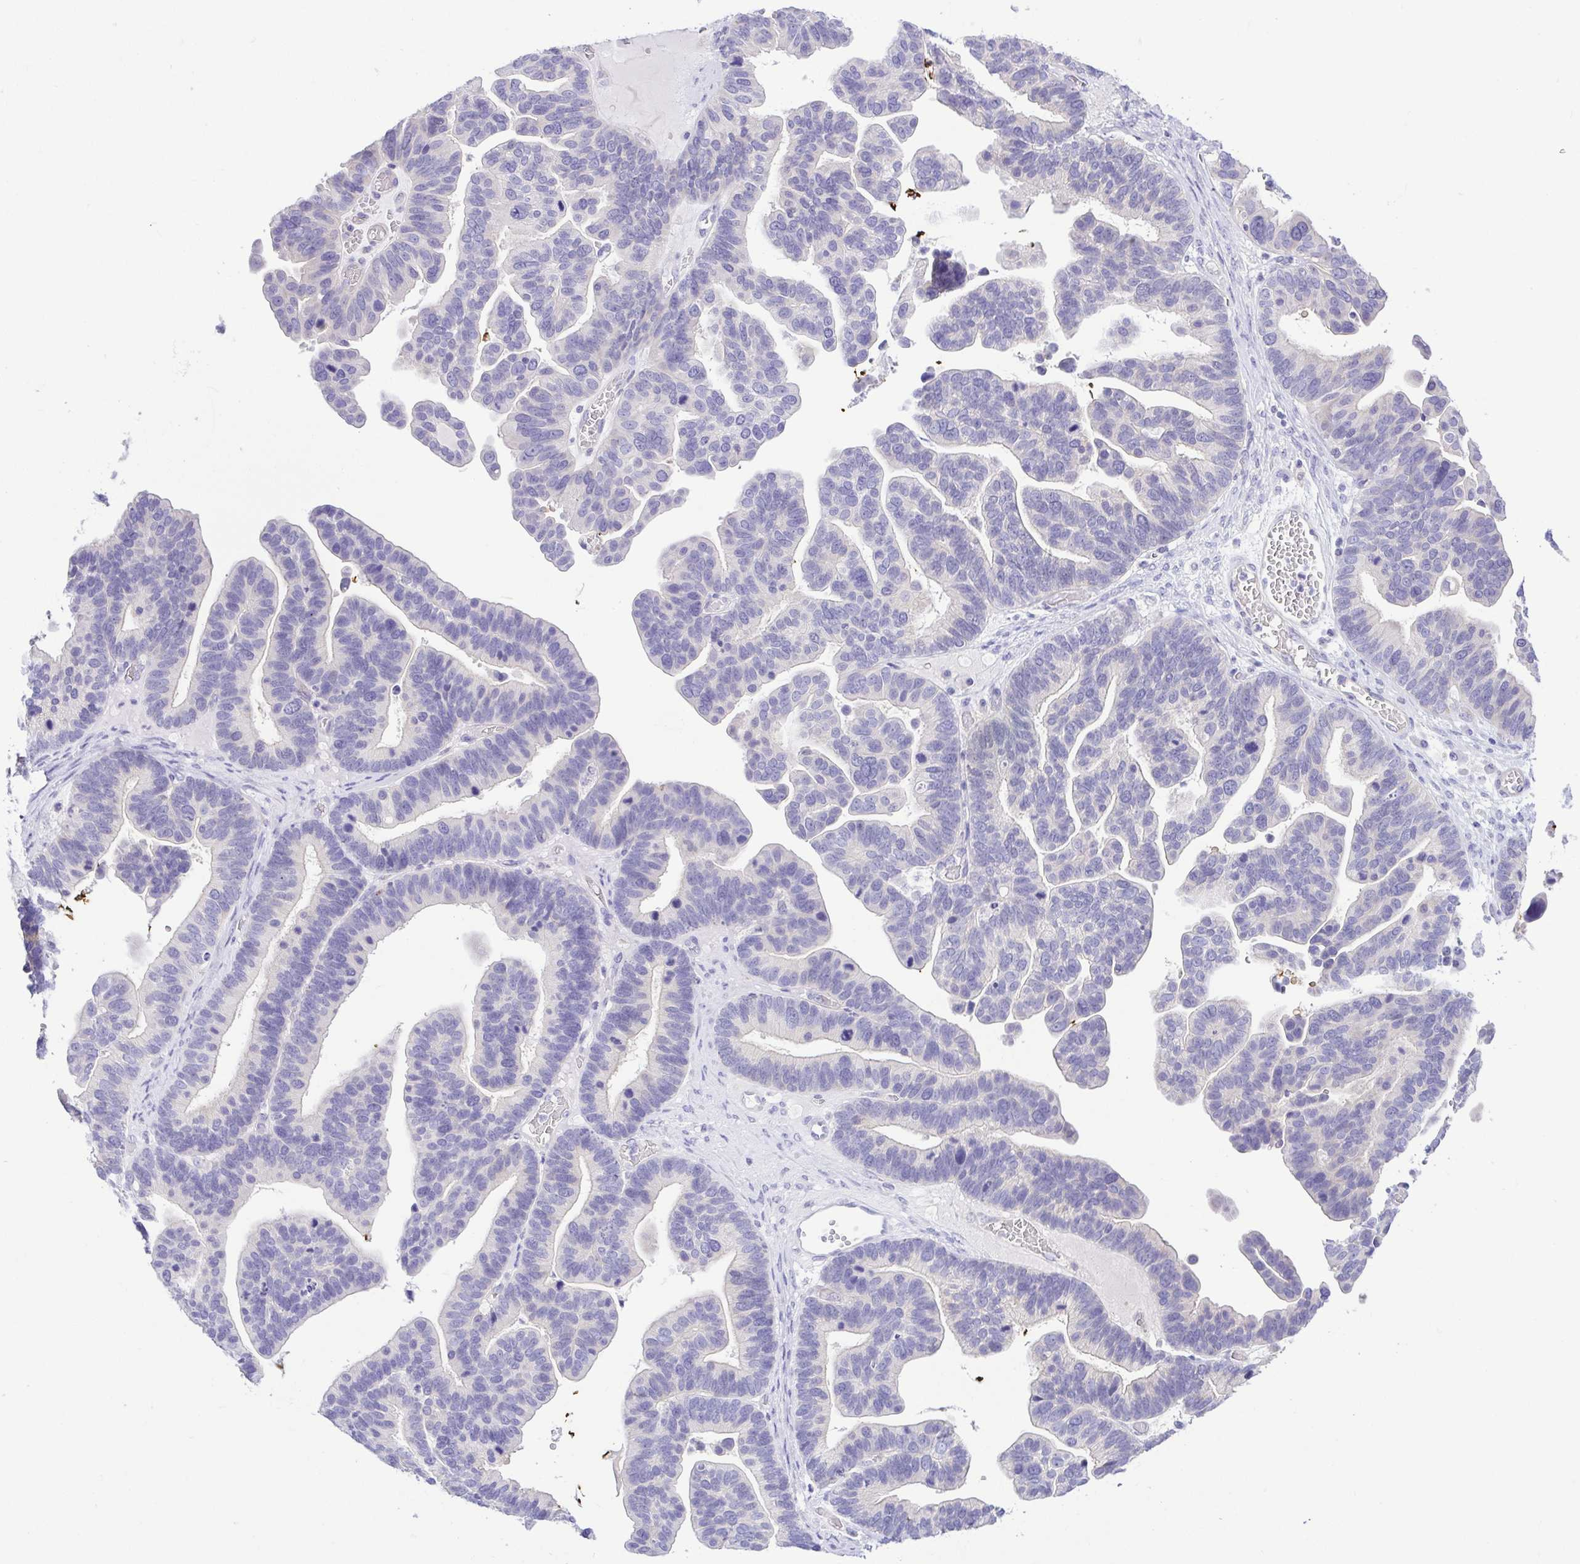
{"staining": {"intensity": "negative", "quantity": "none", "location": "none"}, "tissue": "ovarian cancer", "cell_type": "Tumor cells", "image_type": "cancer", "snomed": [{"axis": "morphology", "description": "Cystadenocarcinoma, serous, NOS"}, {"axis": "topography", "description": "Ovary"}], "caption": "High magnification brightfield microscopy of ovarian cancer (serous cystadenocarcinoma) stained with DAB (3,3'-diaminobenzidine) (brown) and counterstained with hematoxylin (blue): tumor cells show no significant positivity.", "gene": "EPB42", "patient": {"sex": "female", "age": 56}}